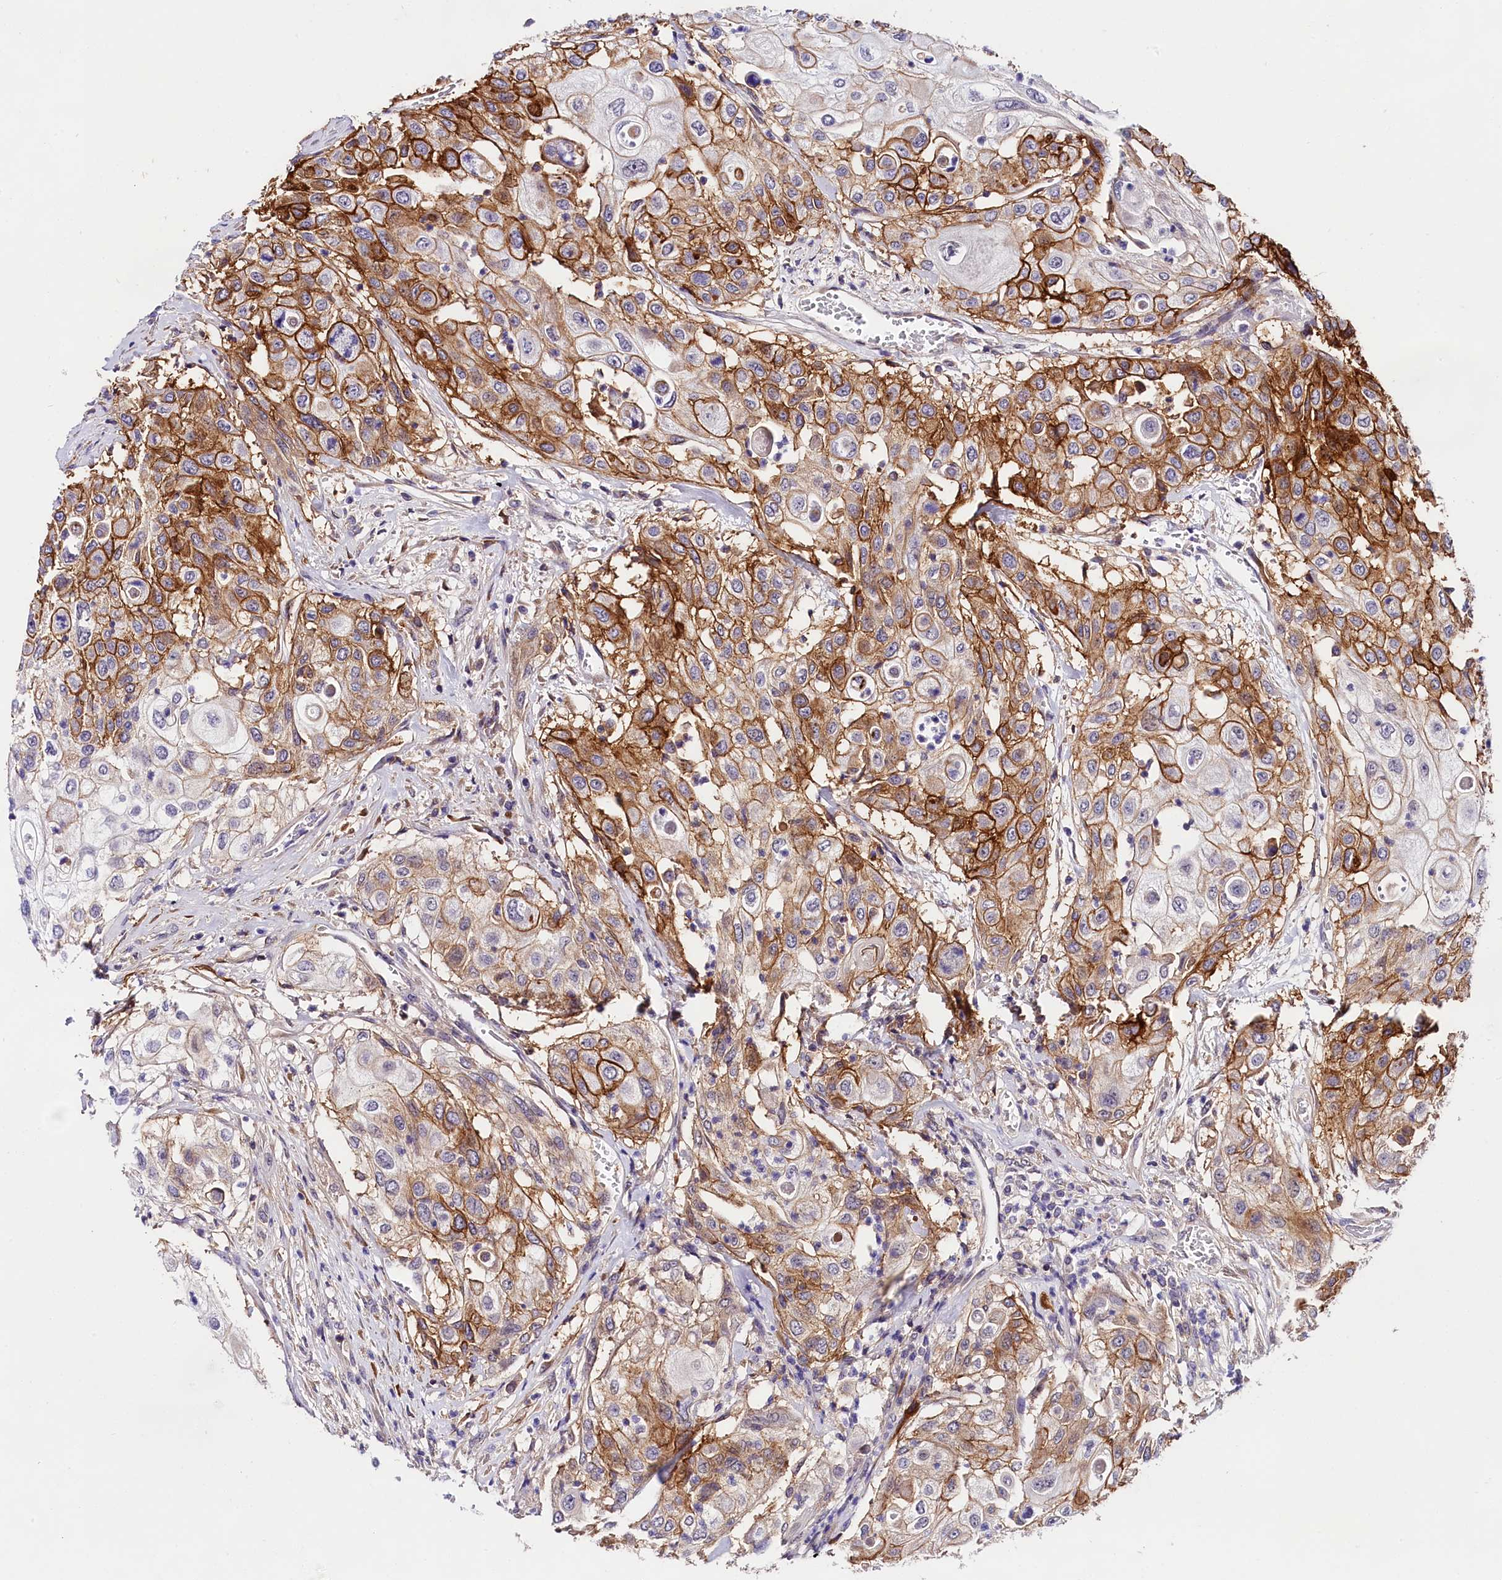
{"staining": {"intensity": "moderate", "quantity": "25%-75%", "location": "cytoplasmic/membranous"}, "tissue": "urothelial cancer", "cell_type": "Tumor cells", "image_type": "cancer", "snomed": [{"axis": "morphology", "description": "Urothelial carcinoma, High grade"}, {"axis": "topography", "description": "Urinary bladder"}], "caption": "A photomicrograph of human urothelial cancer stained for a protein displays moderate cytoplasmic/membranous brown staining in tumor cells.", "gene": "OAS3", "patient": {"sex": "female", "age": 79}}